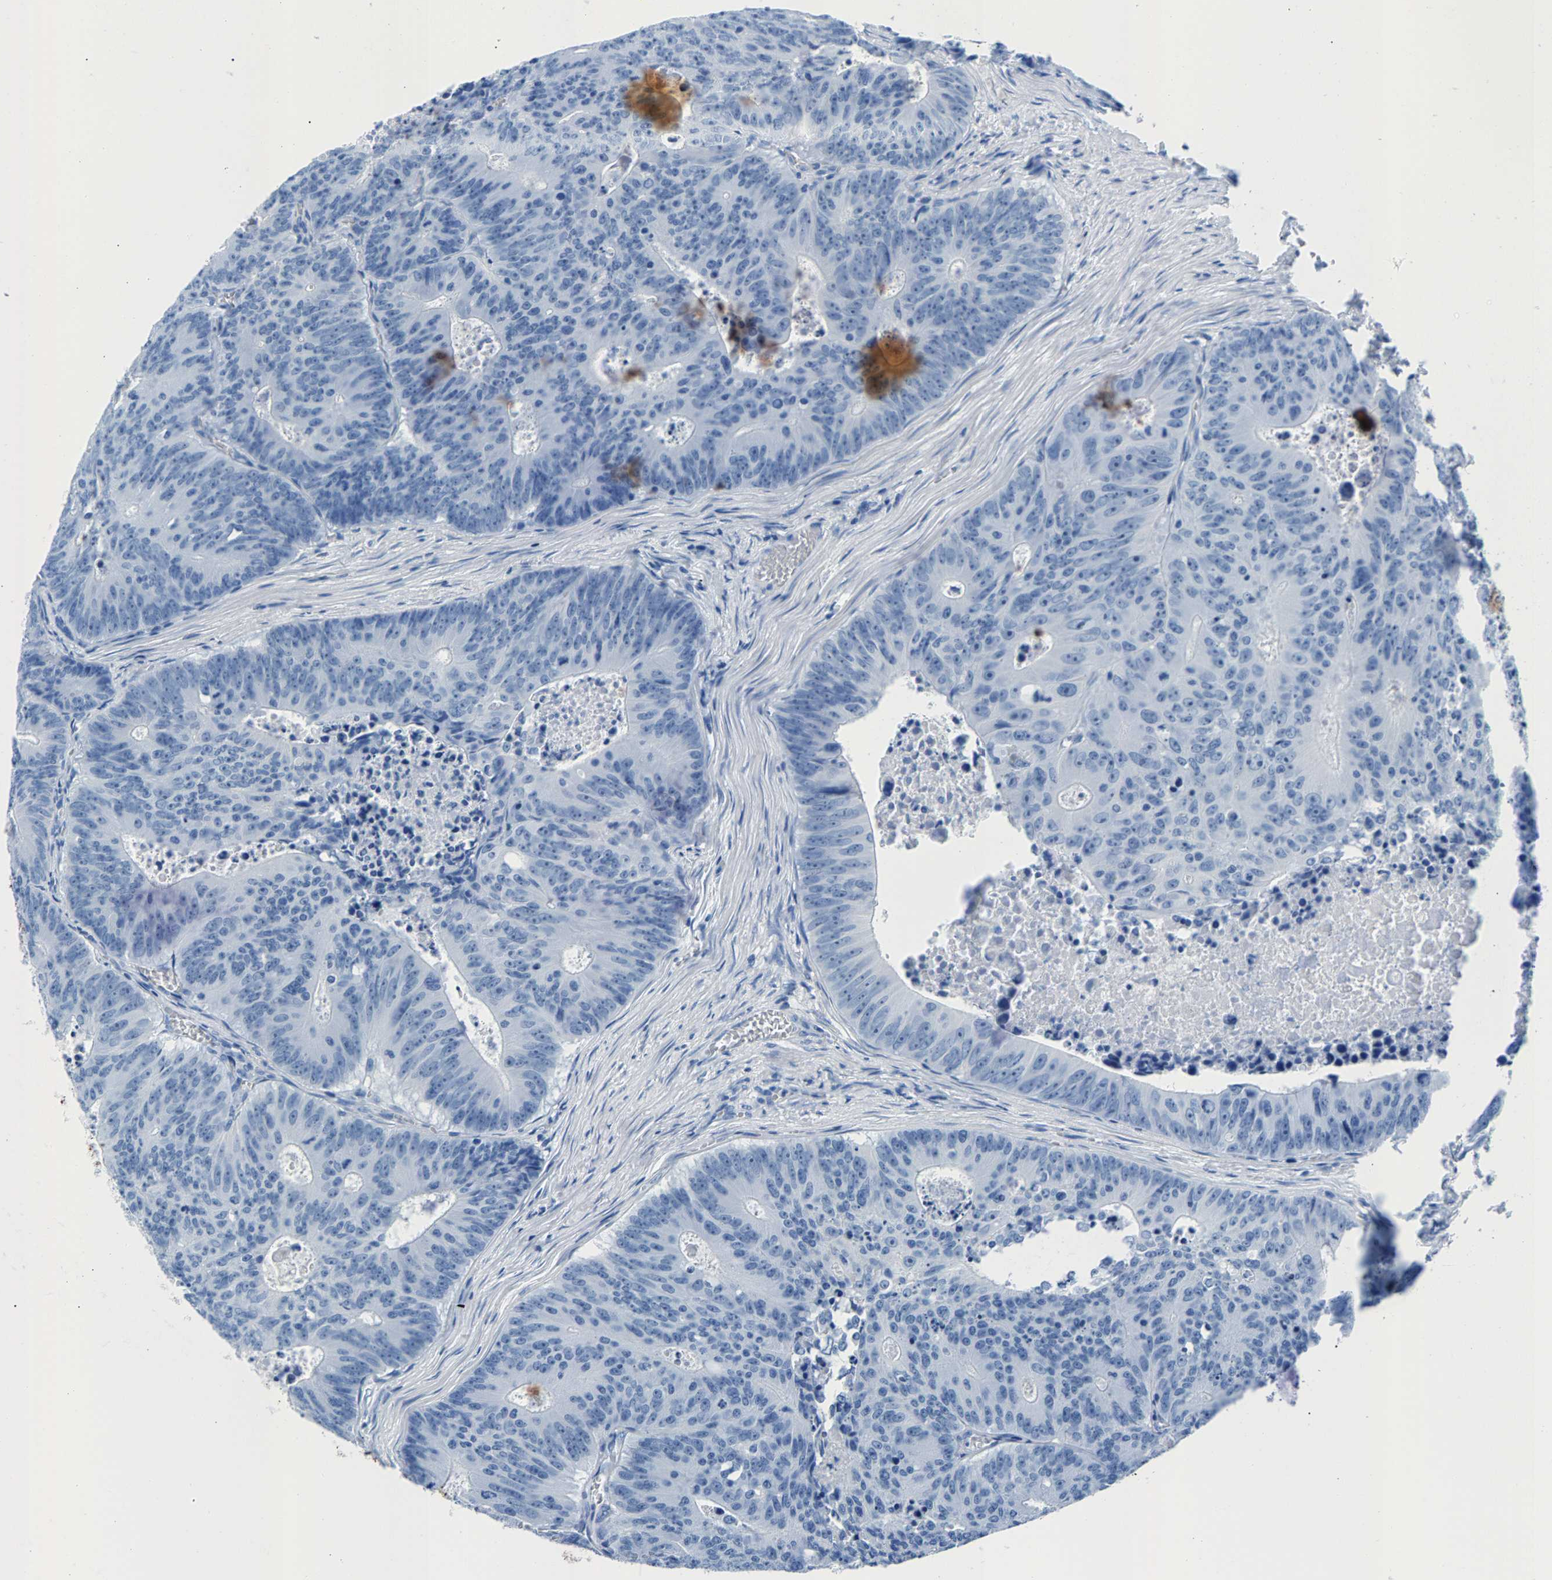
{"staining": {"intensity": "negative", "quantity": "none", "location": "none"}, "tissue": "colorectal cancer", "cell_type": "Tumor cells", "image_type": "cancer", "snomed": [{"axis": "morphology", "description": "Adenocarcinoma, NOS"}, {"axis": "topography", "description": "Colon"}], "caption": "Immunohistochemistry (IHC) micrograph of colorectal cancer stained for a protein (brown), which reveals no expression in tumor cells.", "gene": "CPS1", "patient": {"sex": "male", "age": 87}}